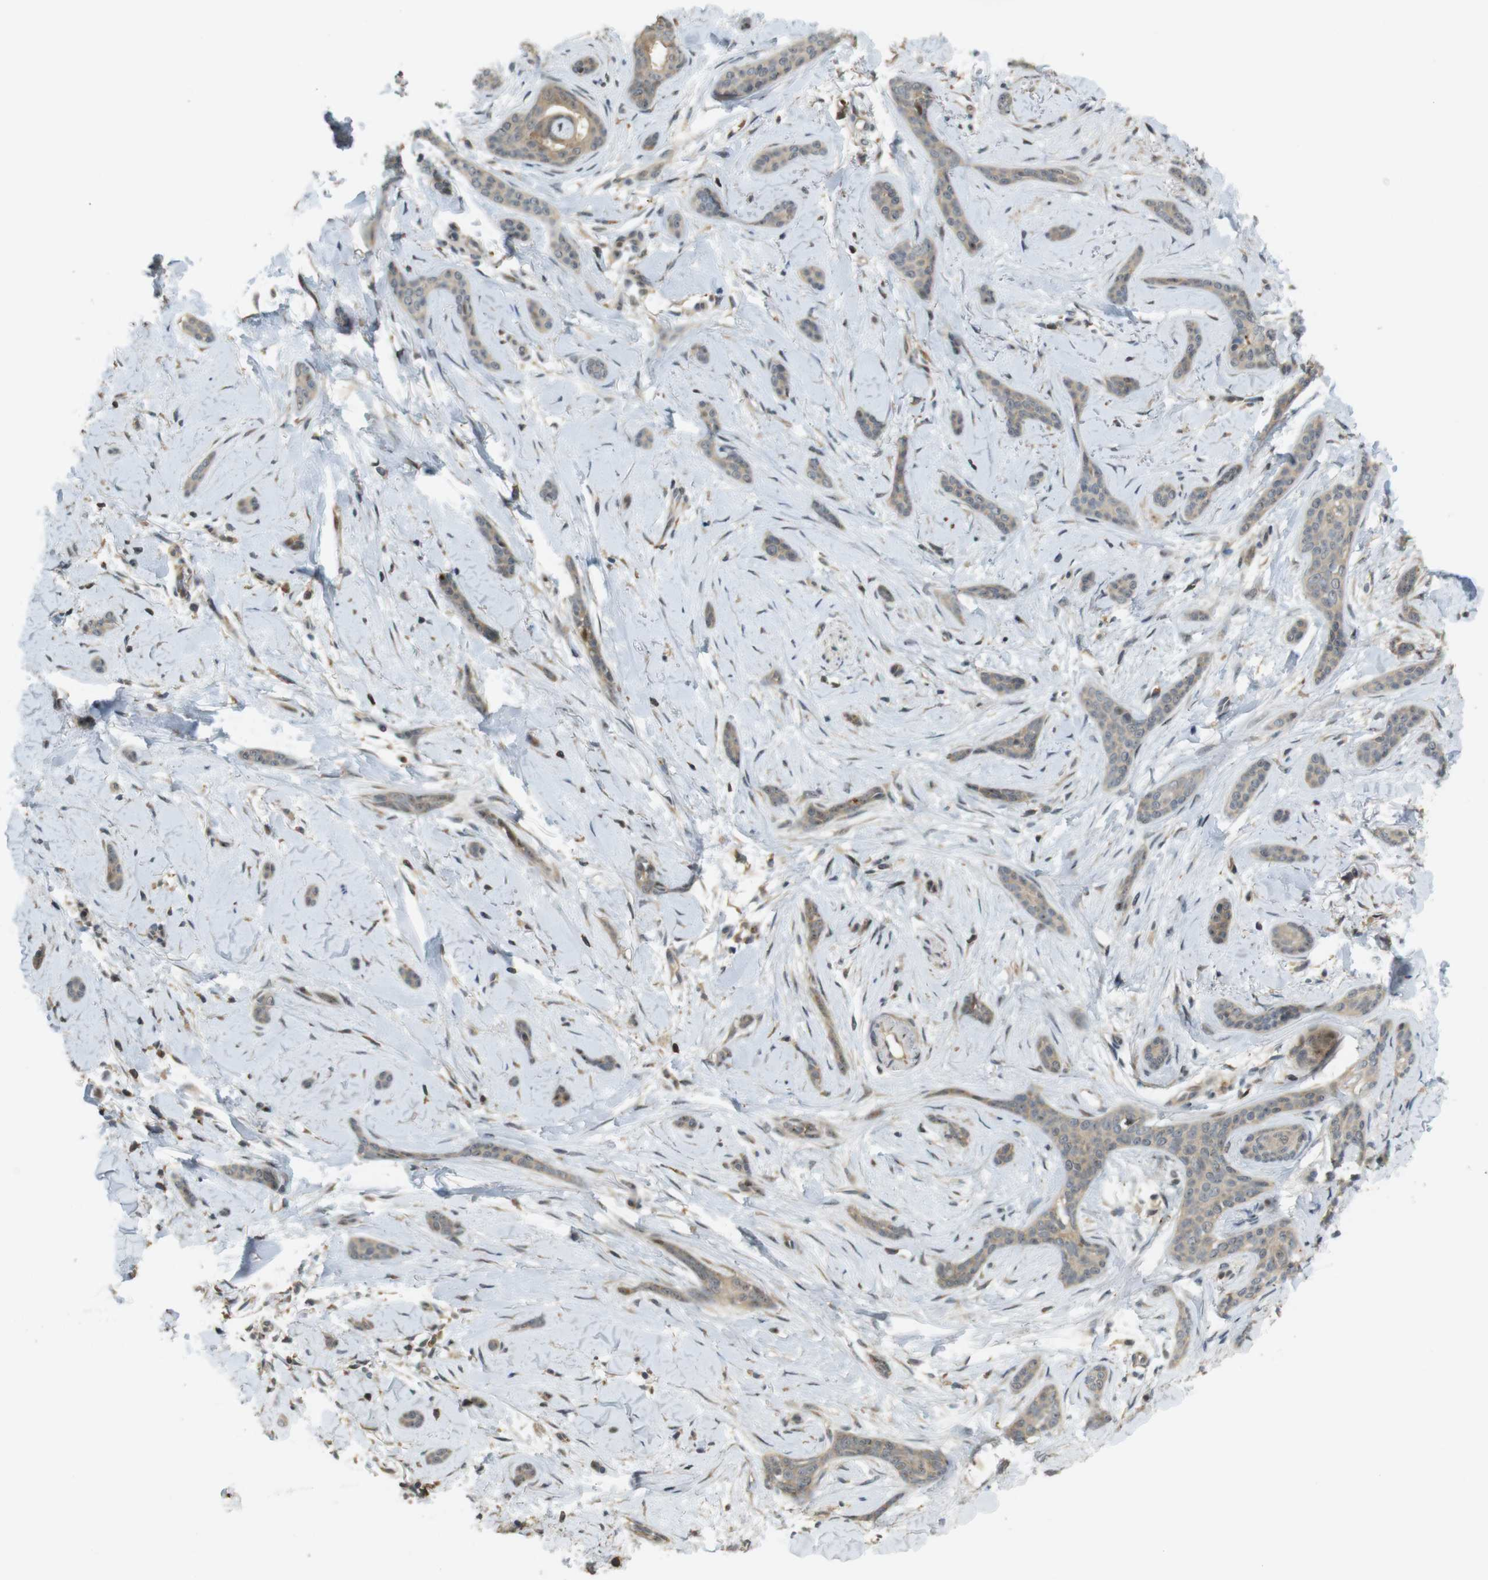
{"staining": {"intensity": "weak", "quantity": ">75%", "location": "cytoplasmic/membranous"}, "tissue": "skin cancer", "cell_type": "Tumor cells", "image_type": "cancer", "snomed": [{"axis": "morphology", "description": "Basal cell carcinoma"}, {"axis": "morphology", "description": "Adnexal tumor, benign"}, {"axis": "topography", "description": "Skin"}], "caption": "Brown immunohistochemical staining in human basal cell carcinoma (skin) displays weak cytoplasmic/membranous positivity in about >75% of tumor cells.", "gene": "TMX3", "patient": {"sex": "female", "age": 42}}